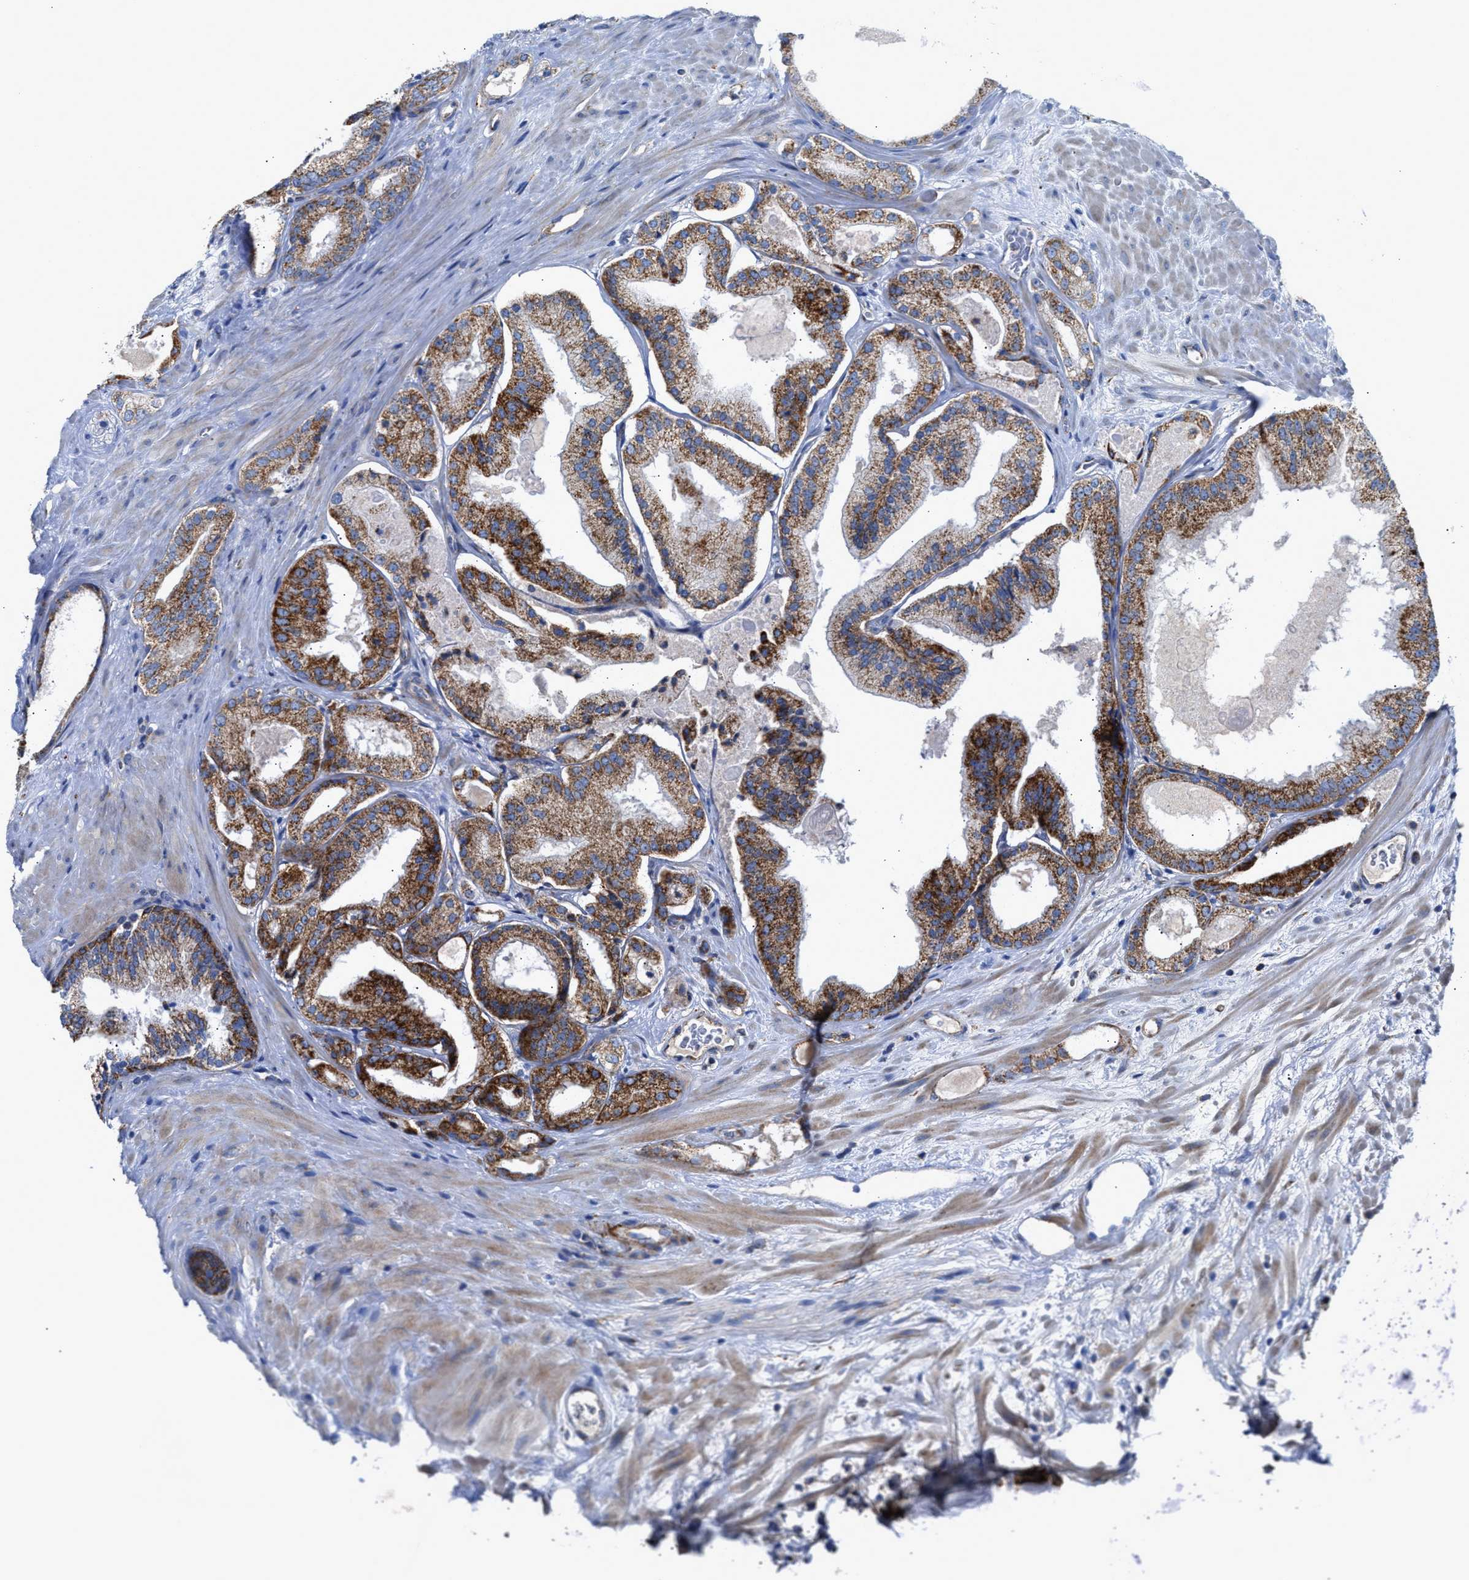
{"staining": {"intensity": "moderate", "quantity": ">75%", "location": "cytoplasmic/membranous"}, "tissue": "prostate cancer", "cell_type": "Tumor cells", "image_type": "cancer", "snomed": [{"axis": "morphology", "description": "Adenocarcinoma, Low grade"}, {"axis": "topography", "description": "Prostate"}], "caption": "Human prostate cancer stained with a protein marker exhibits moderate staining in tumor cells.", "gene": "MECR", "patient": {"sex": "male", "age": 65}}